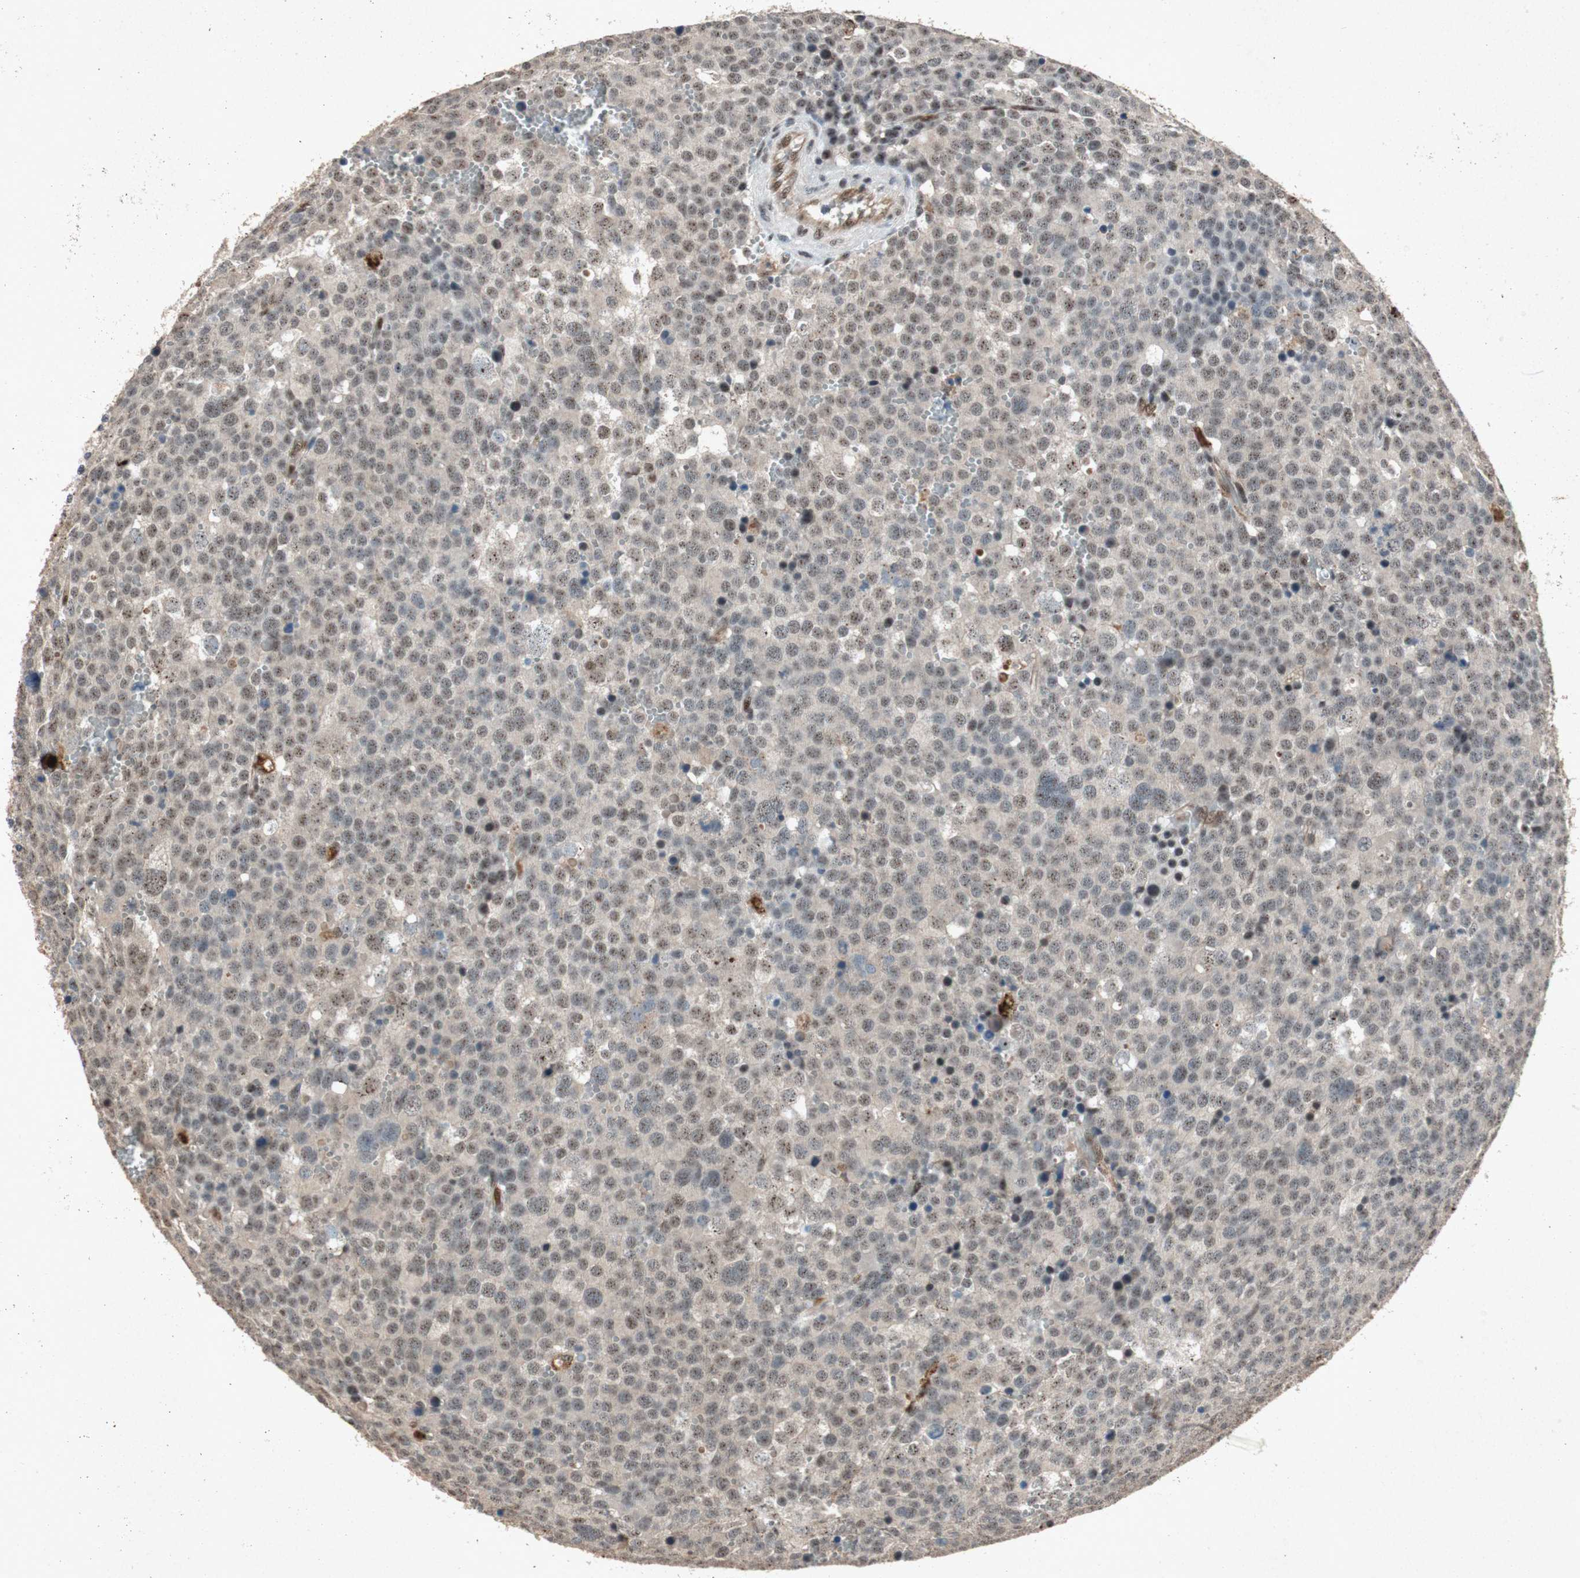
{"staining": {"intensity": "weak", "quantity": ">75%", "location": "nuclear"}, "tissue": "testis cancer", "cell_type": "Tumor cells", "image_type": "cancer", "snomed": [{"axis": "morphology", "description": "Seminoma, NOS"}, {"axis": "topography", "description": "Testis"}], "caption": "Weak nuclear staining is present in about >75% of tumor cells in testis cancer (seminoma).", "gene": "PML", "patient": {"sex": "male", "age": 71}}